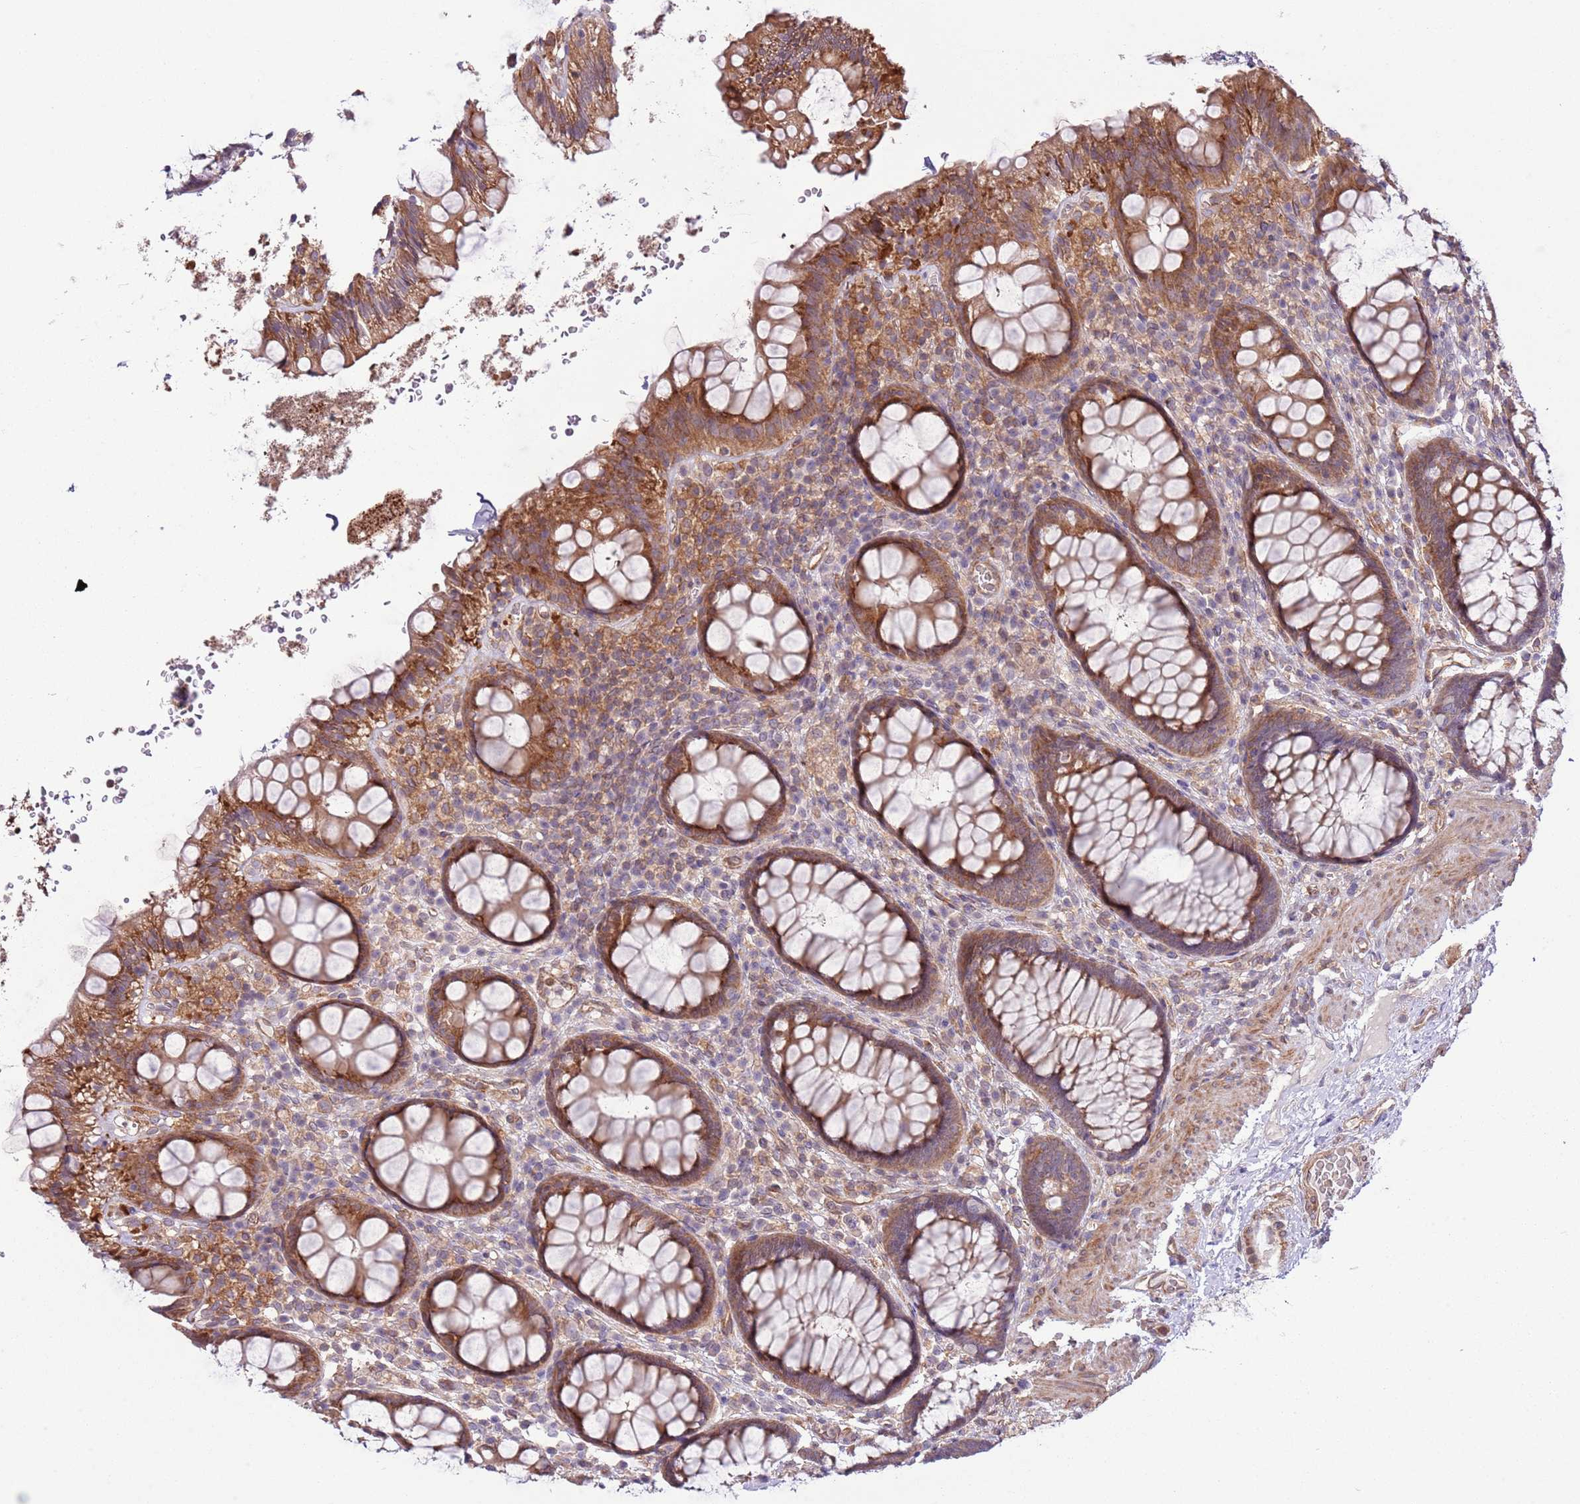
{"staining": {"intensity": "strong", "quantity": ">75%", "location": "cytoplasmic/membranous"}, "tissue": "rectum", "cell_type": "Glandular cells", "image_type": "normal", "snomed": [{"axis": "morphology", "description": "Normal tissue, NOS"}, {"axis": "topography", "description": "Rectum"}], "caption": "Strong cytoplasmic/membranous protein expression is seen in approximately >75% of glandular cells in rectum.", "gene": "LPIN2", "patient": {"sex": "male", "age": 83}}